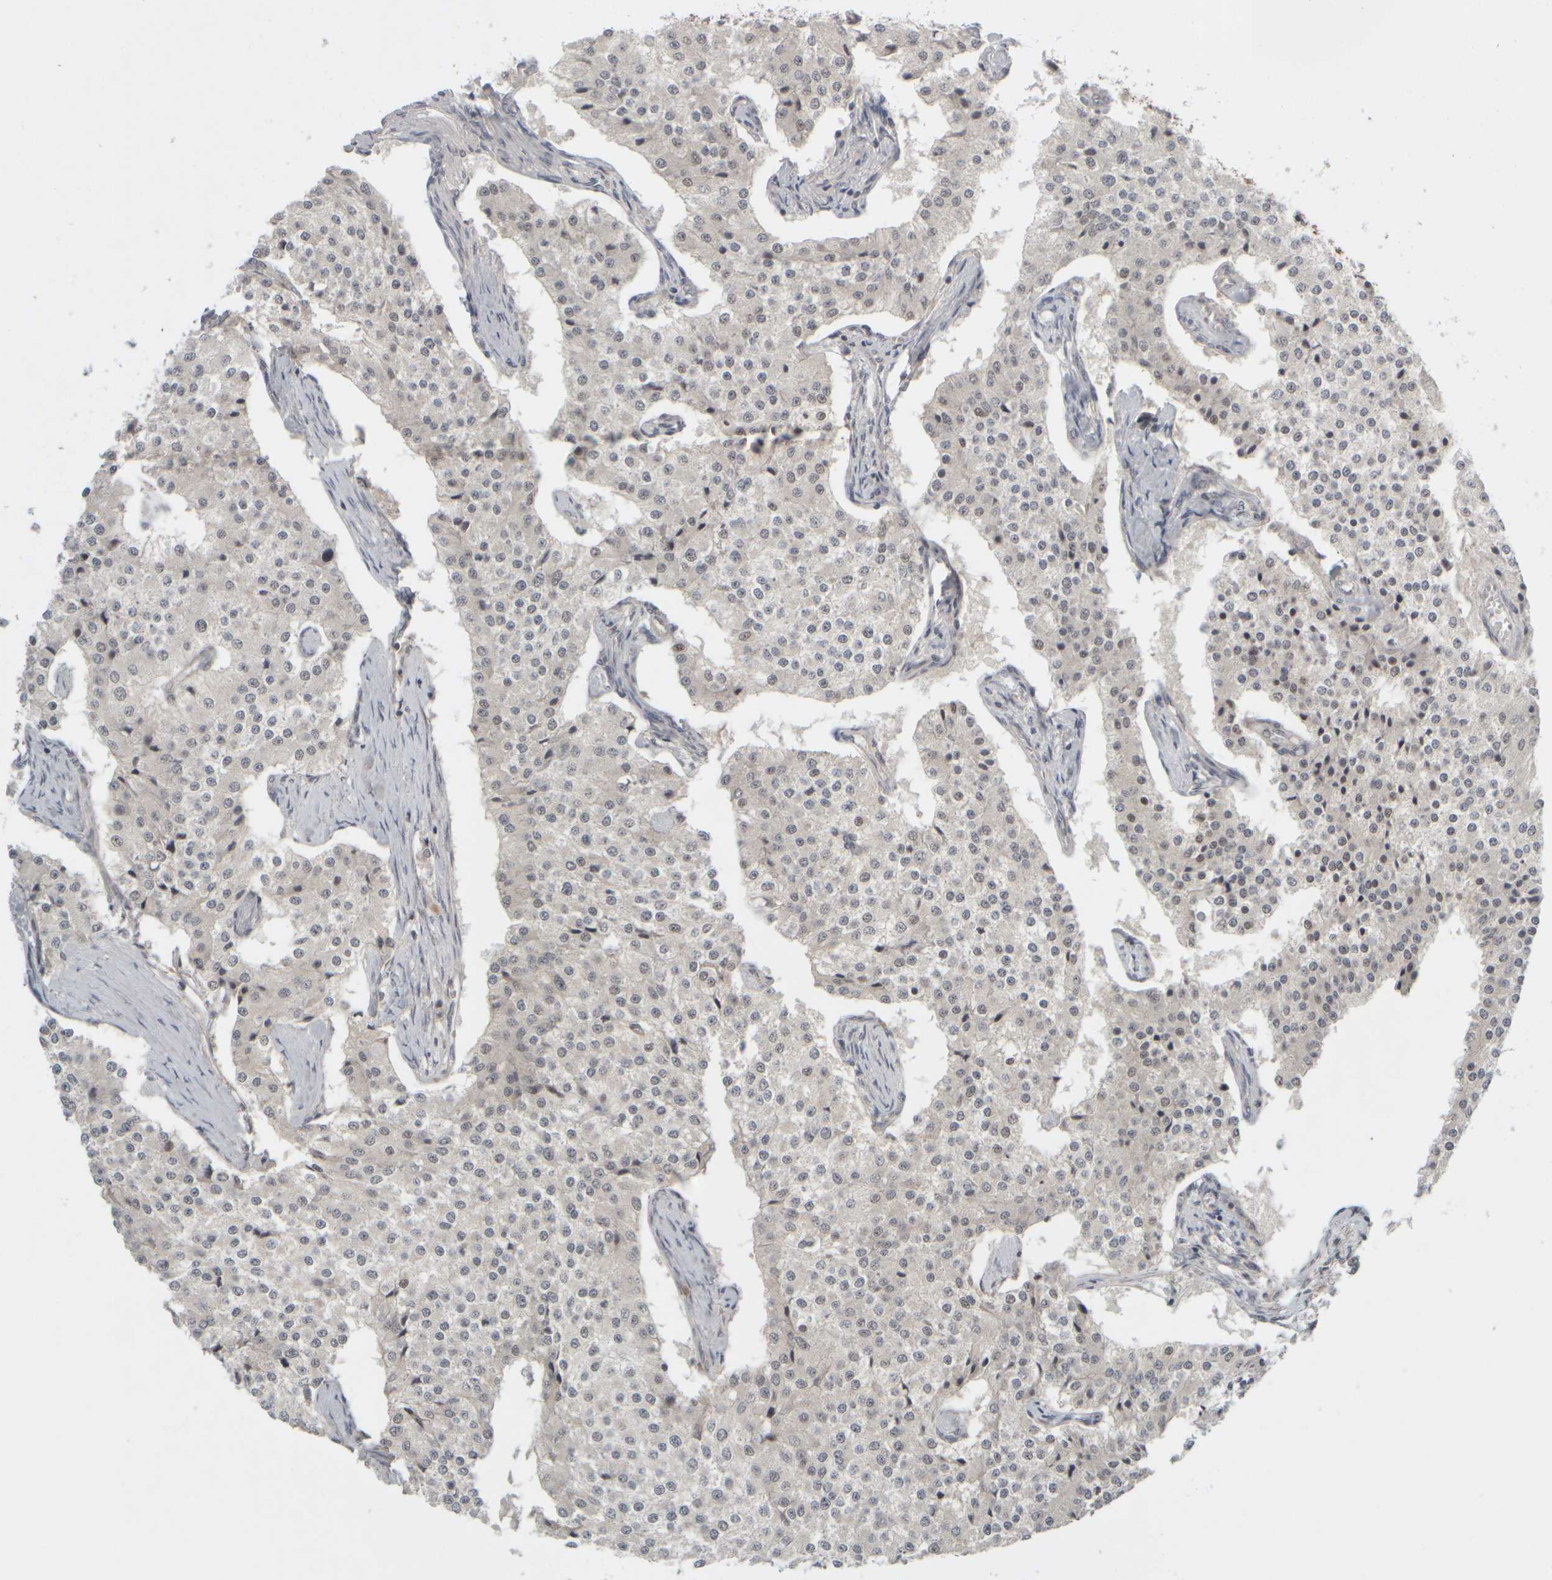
{"staining": {"intensity": "negative", "quantity": "none", "location": "none"}, "tissue": "carcinoid", "cell_type": "Tumor cells", "image_type": "cancer", "snomed": [{"axis": "morphology", "description": "Carcinoid, malignant, NOS"}, {"axis": "topography", "description": "Colon"}], "caption": "Tumor cells are negative for brown protein staining in carcinoid.", "gene": "SYNRG", "patient": {"sex": "female", "age": 52}}